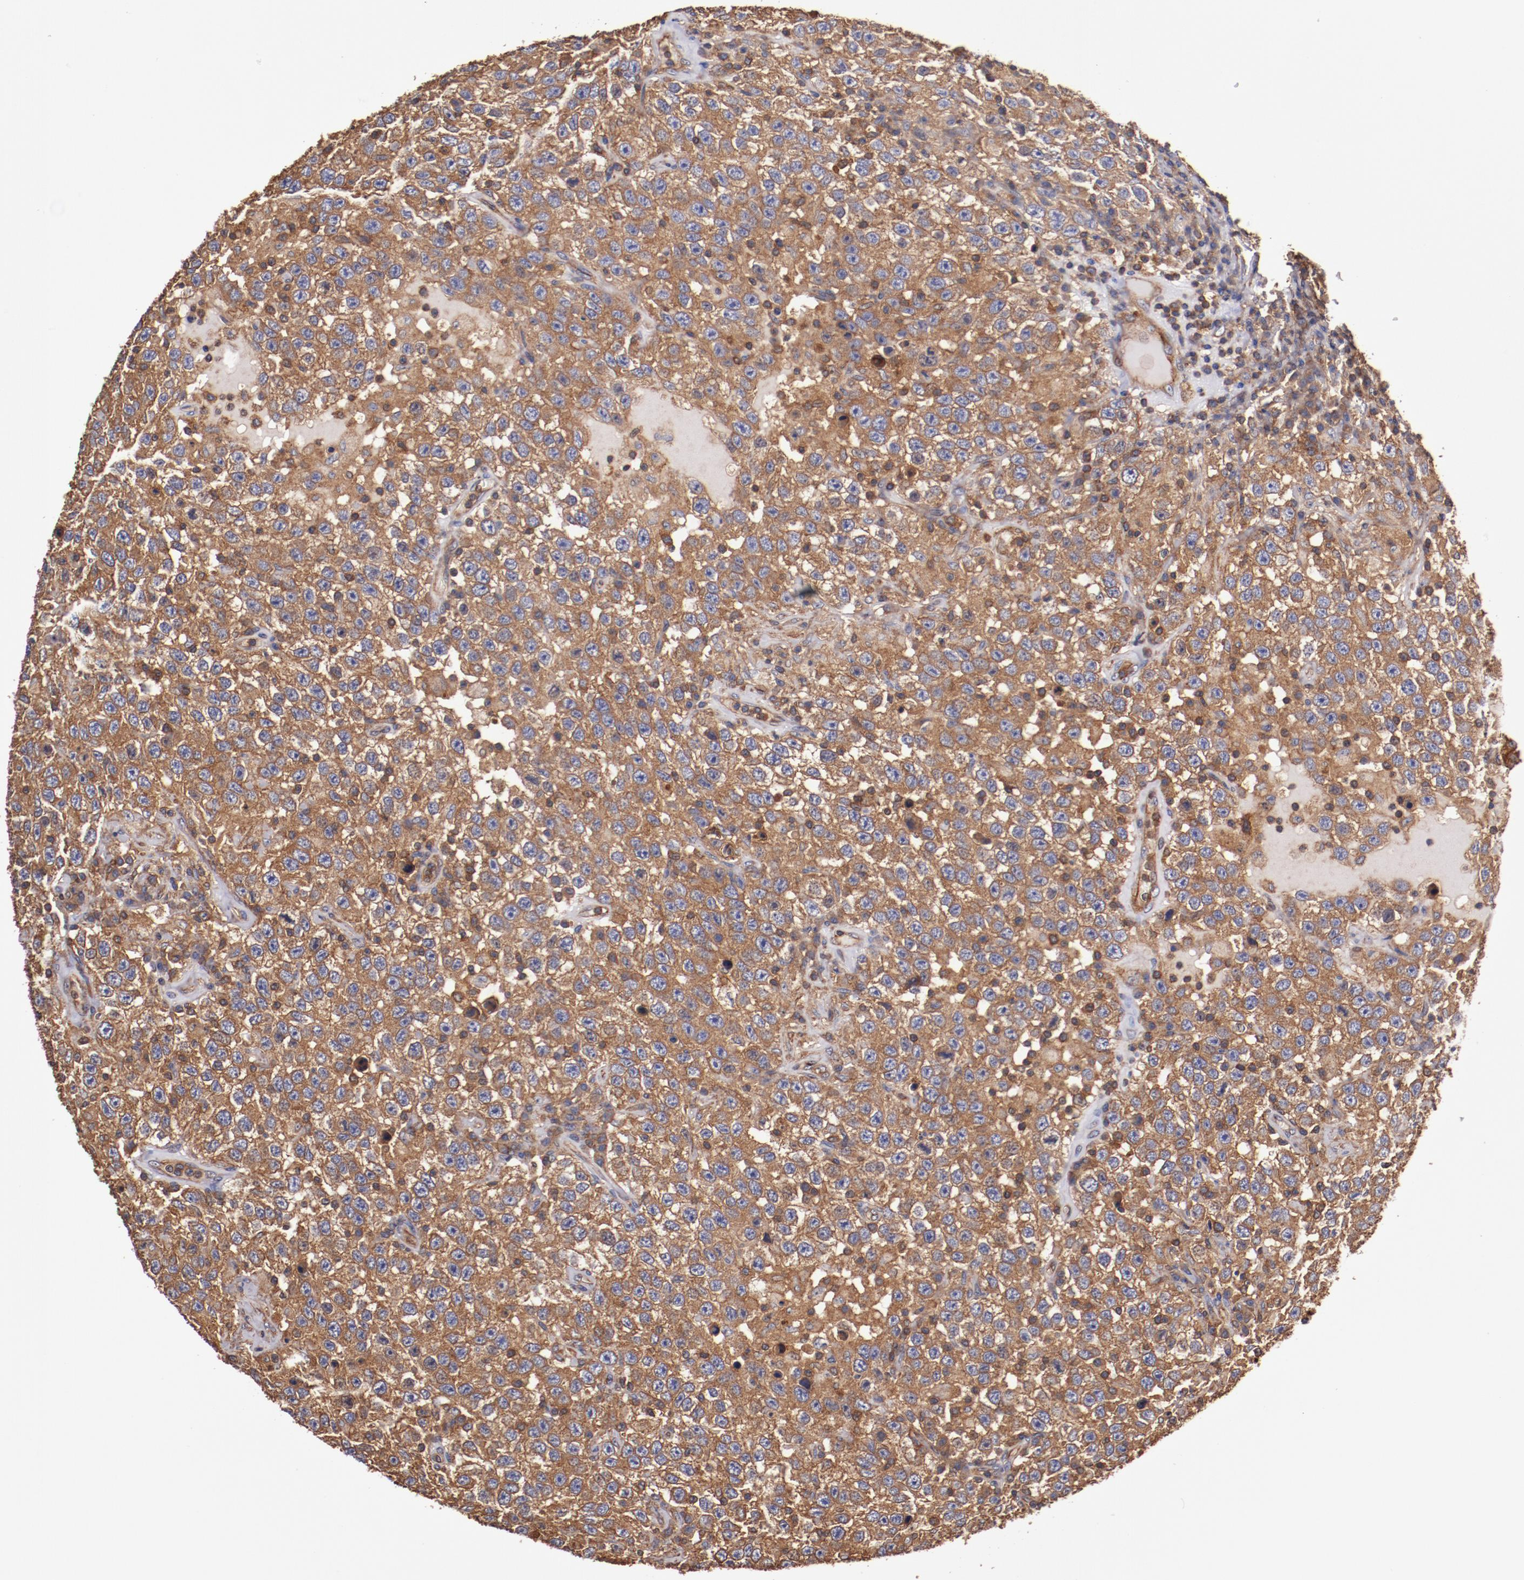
{"staining": {"intensity": "strong", "quantity": ">75%", "location": "cytoplasmic/membranous"}, "tissue": "testis cancer", "cell_type": "Tumor cells", "image_type": "cancer", "snomed": [{"axis": "morphology", "description": "Seminoma, NOS"}, {"axis": "topography", "description": "Testis"}], "caption": "Immunohistochemical staining of seminoma (testis) reveals strong cytoplasmic/membranous protein expression in about >75% of tumor cells. The staining was performed using DAB, with brown indicating positive protein expression. Nuclei are stained blue with hematoxylin.", "gene": "TMOD3", "patient": {"sex": "male", "age": 41}}